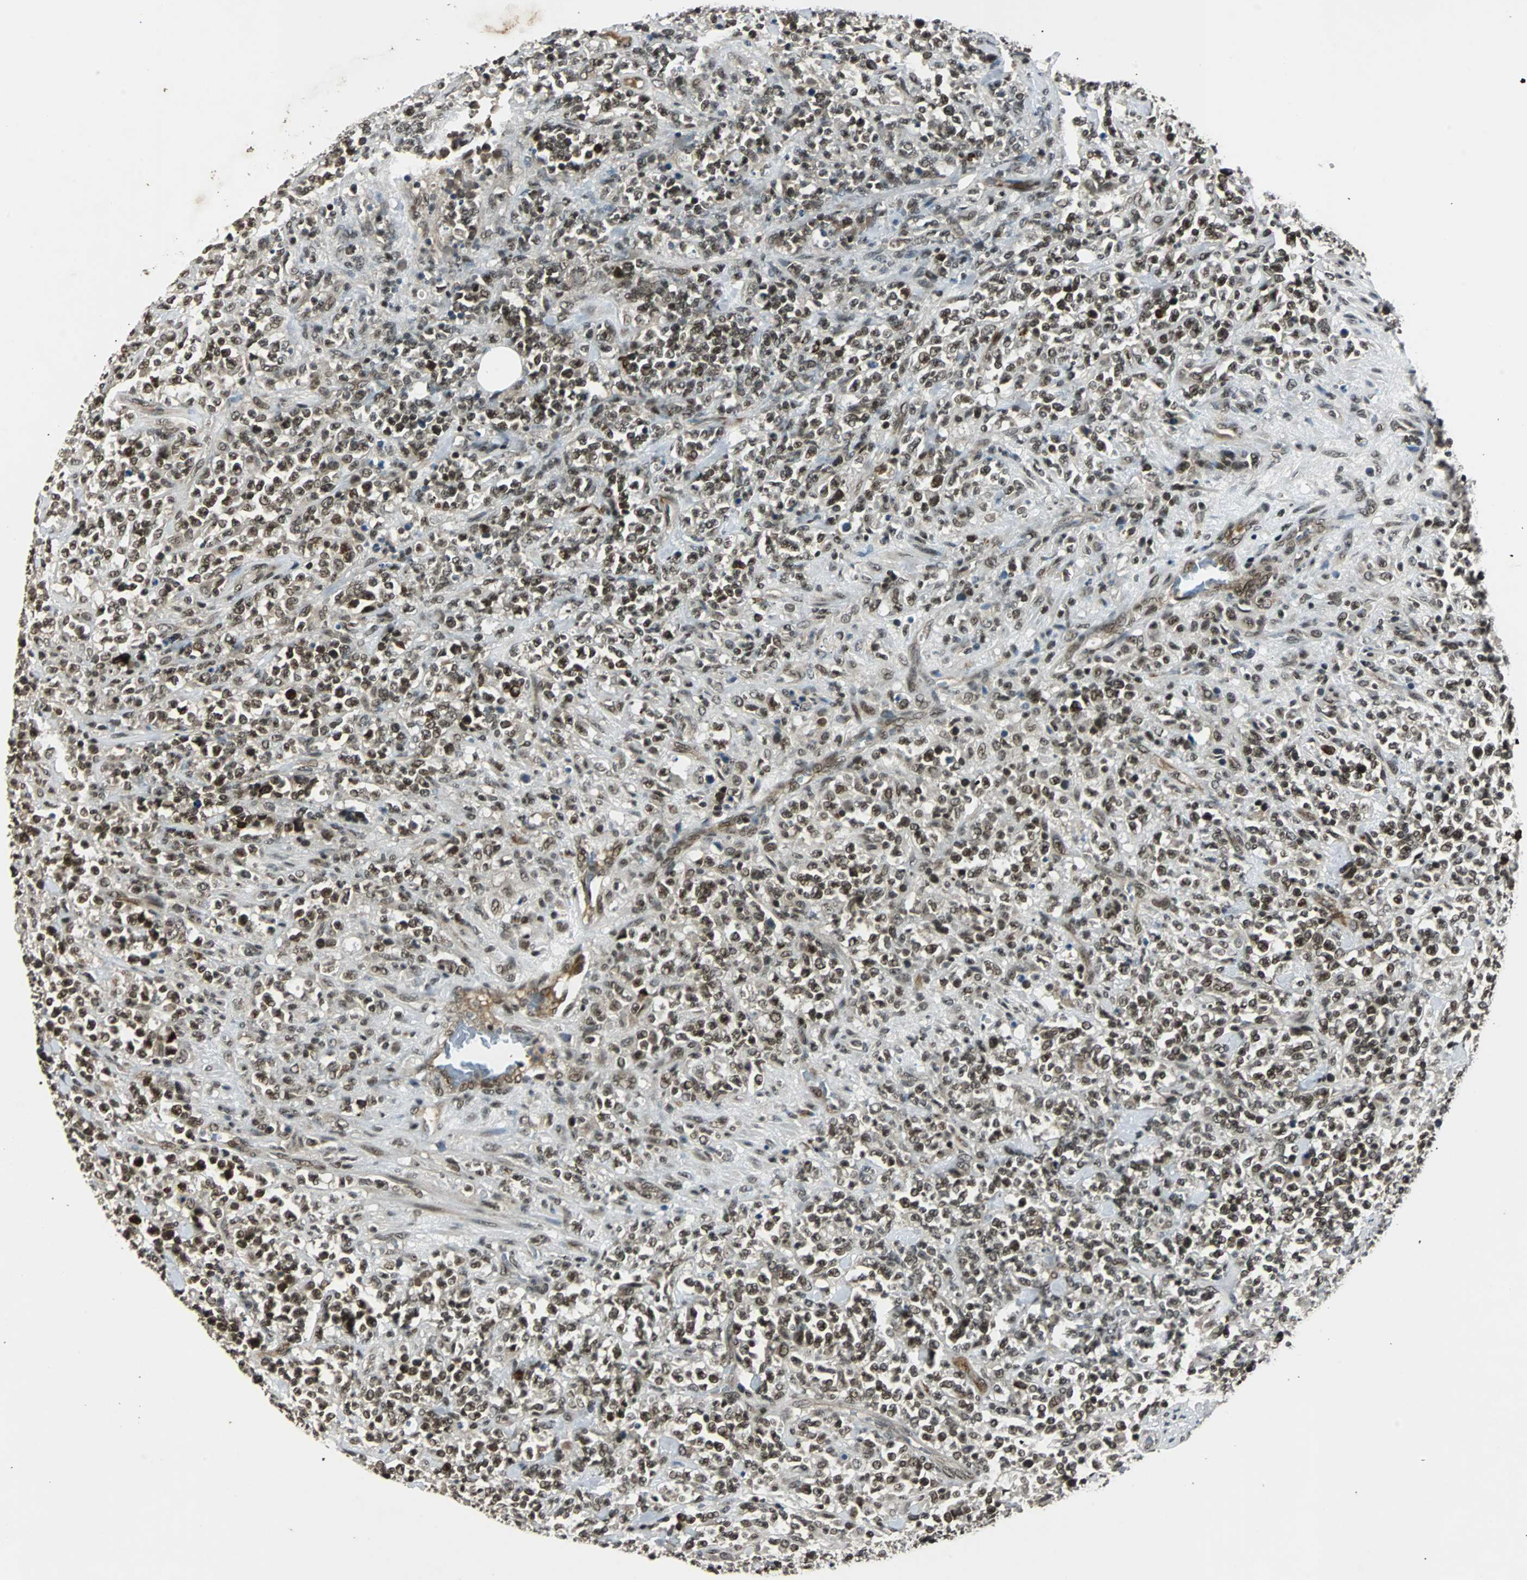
{"staining": {"intensity": "strong", "quantity": ">75%", "location": "nuclear"}, "tissue": "lymphoma", "cell_type": "Tumor cells", "image_type": "cancer", "snomed": [{"axis": "morphology", "description": "Malignant lymphoma, non-Hodgkin's type, High grade"}, {"axis": "topography", "description": "Soft tissue"}], "caption": "Tumor cells reveal high levels of strong nuclear expression in about >75% of cells in human high-grade malignant lymphoma, non-Hodgkin's type.", "gene": "TAF5", "patient": {"sex": "male", "age": 18}}